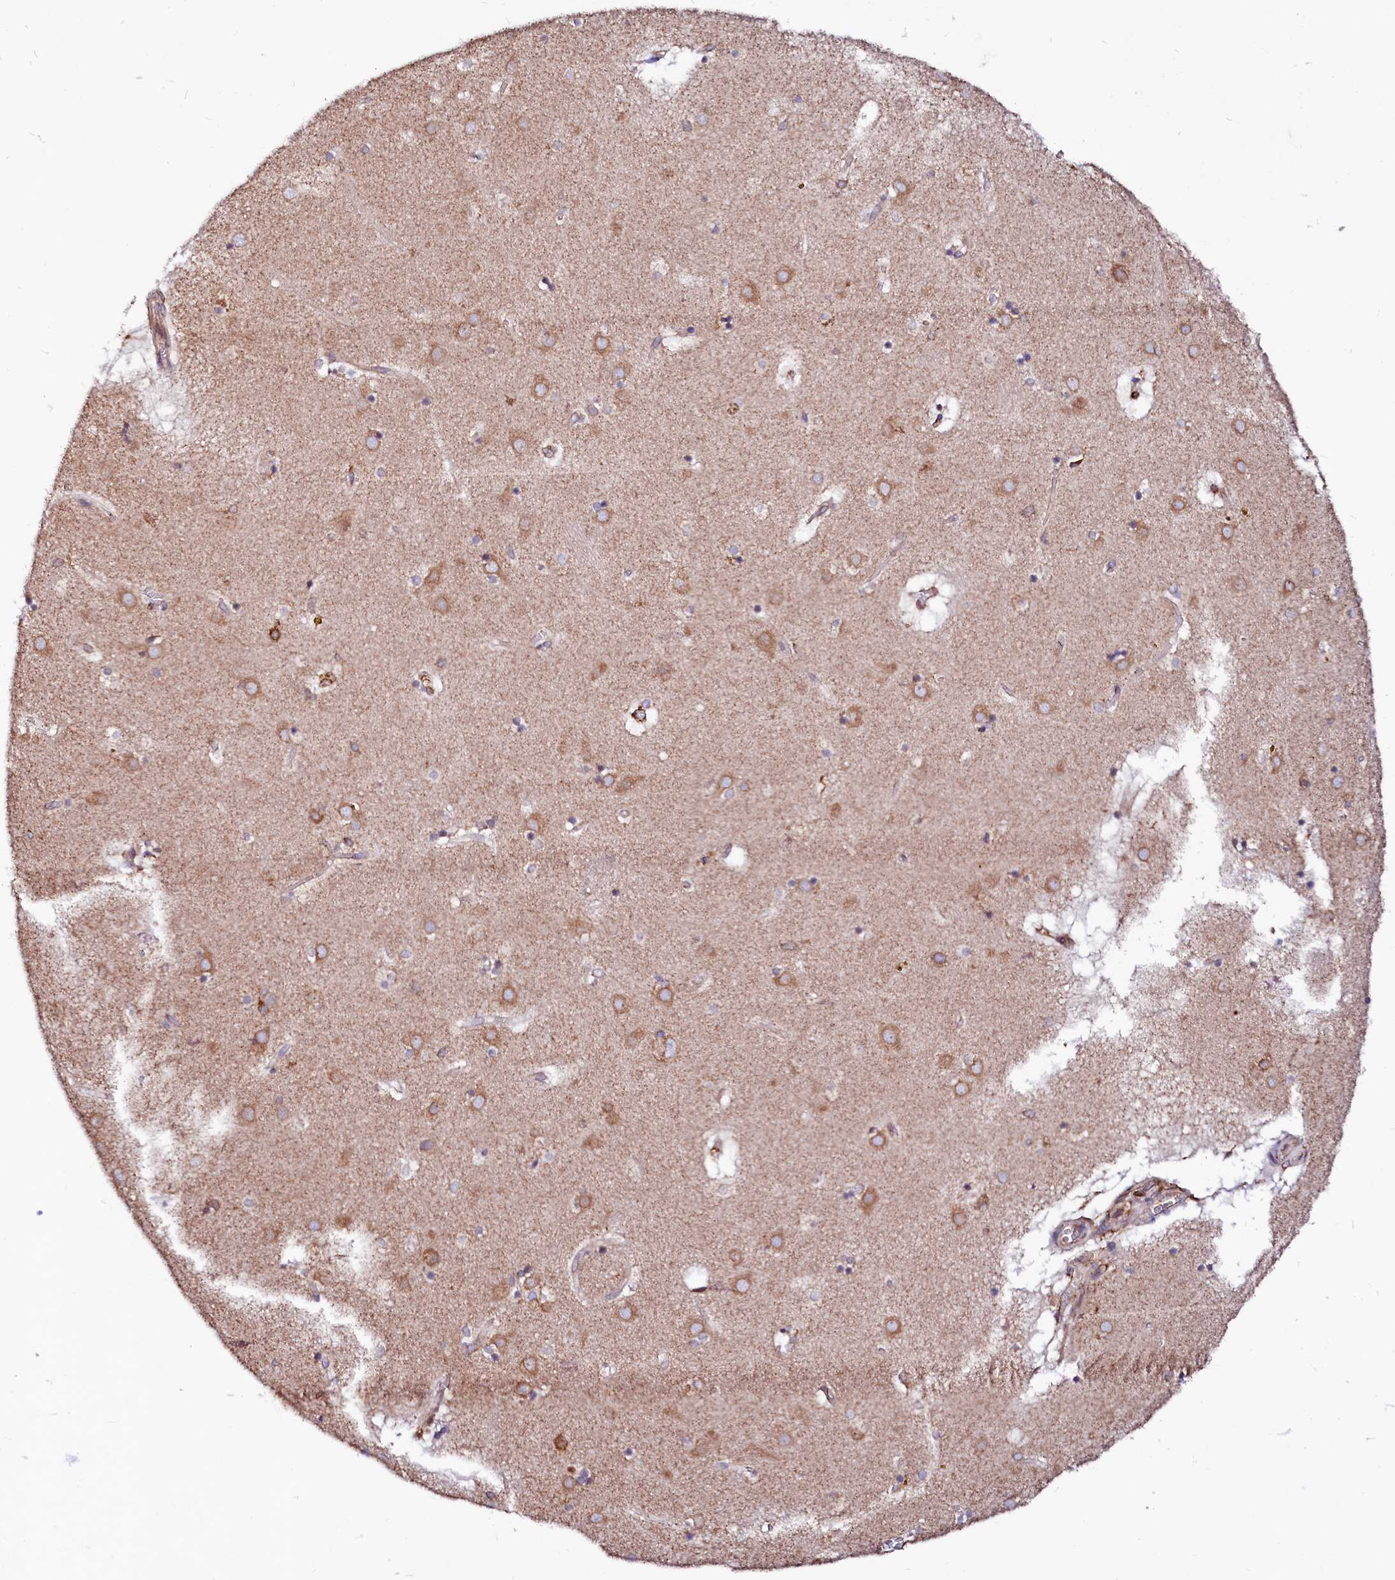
{"staining": {"intensity": "negative", "quantity": "none", "location": "none"}, "tissue": "caudate", "cell_type": "Glial cells", "image_type": "normal", "snomed": [{"axis": "morphology", "description": "Normal tissue, NOS"}, {"axis": "topography", "description": "Lateral ventricle wall"}], "caption": "Immunohistochemistry (IHC) histopathology image of benign caudate: human caudate stained with DAB demonstrates no significant protein expression in glial cells. Brightfield microscopy of IHC stained with DAB (3,3'-diaminobenzidine) (brown) and hematoxylin (blue), captured at high magnification.", "gene": "DERL1", "patient": {"sex": "male", "age": 70}}